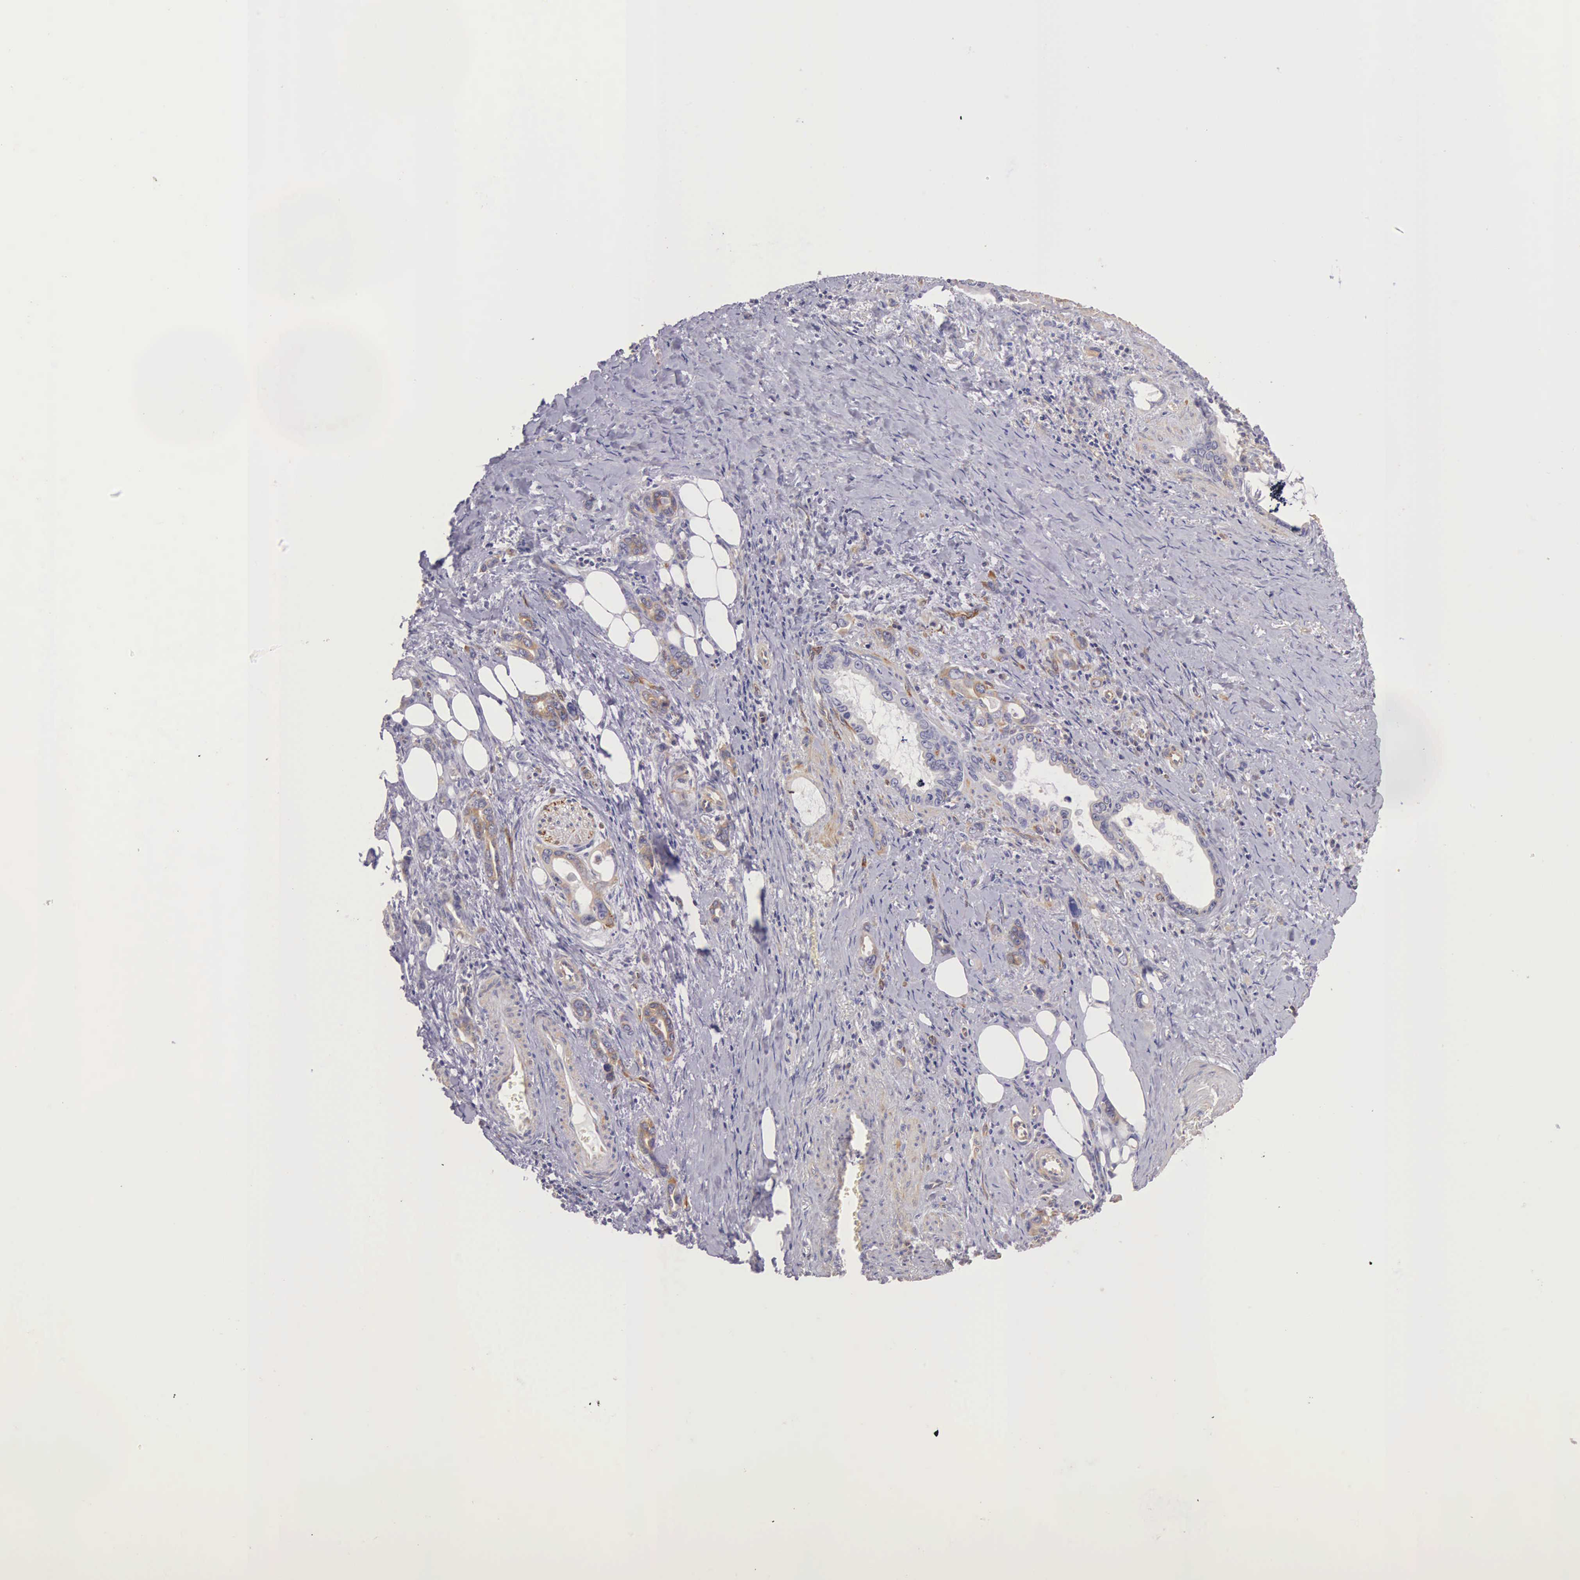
{"staining": {"intensity": "negative", "quantity": "none", "location": "none"}, "tissue": "stomach cancer", "cell_type": "Tumor cells", "image_type": "cancer", "snomed": [{"axis": "morphology", "description": "Adenocarcinoma, NOS"}, {"axis": "topography", "description": "Stomach"}], "caption": "This is an IHC histopathology image of adenocarcinoma (stomach). There is no expression in tumor cells.", "gene": "OSBPL3", "patient": {"sex": "male", "age": 78}}